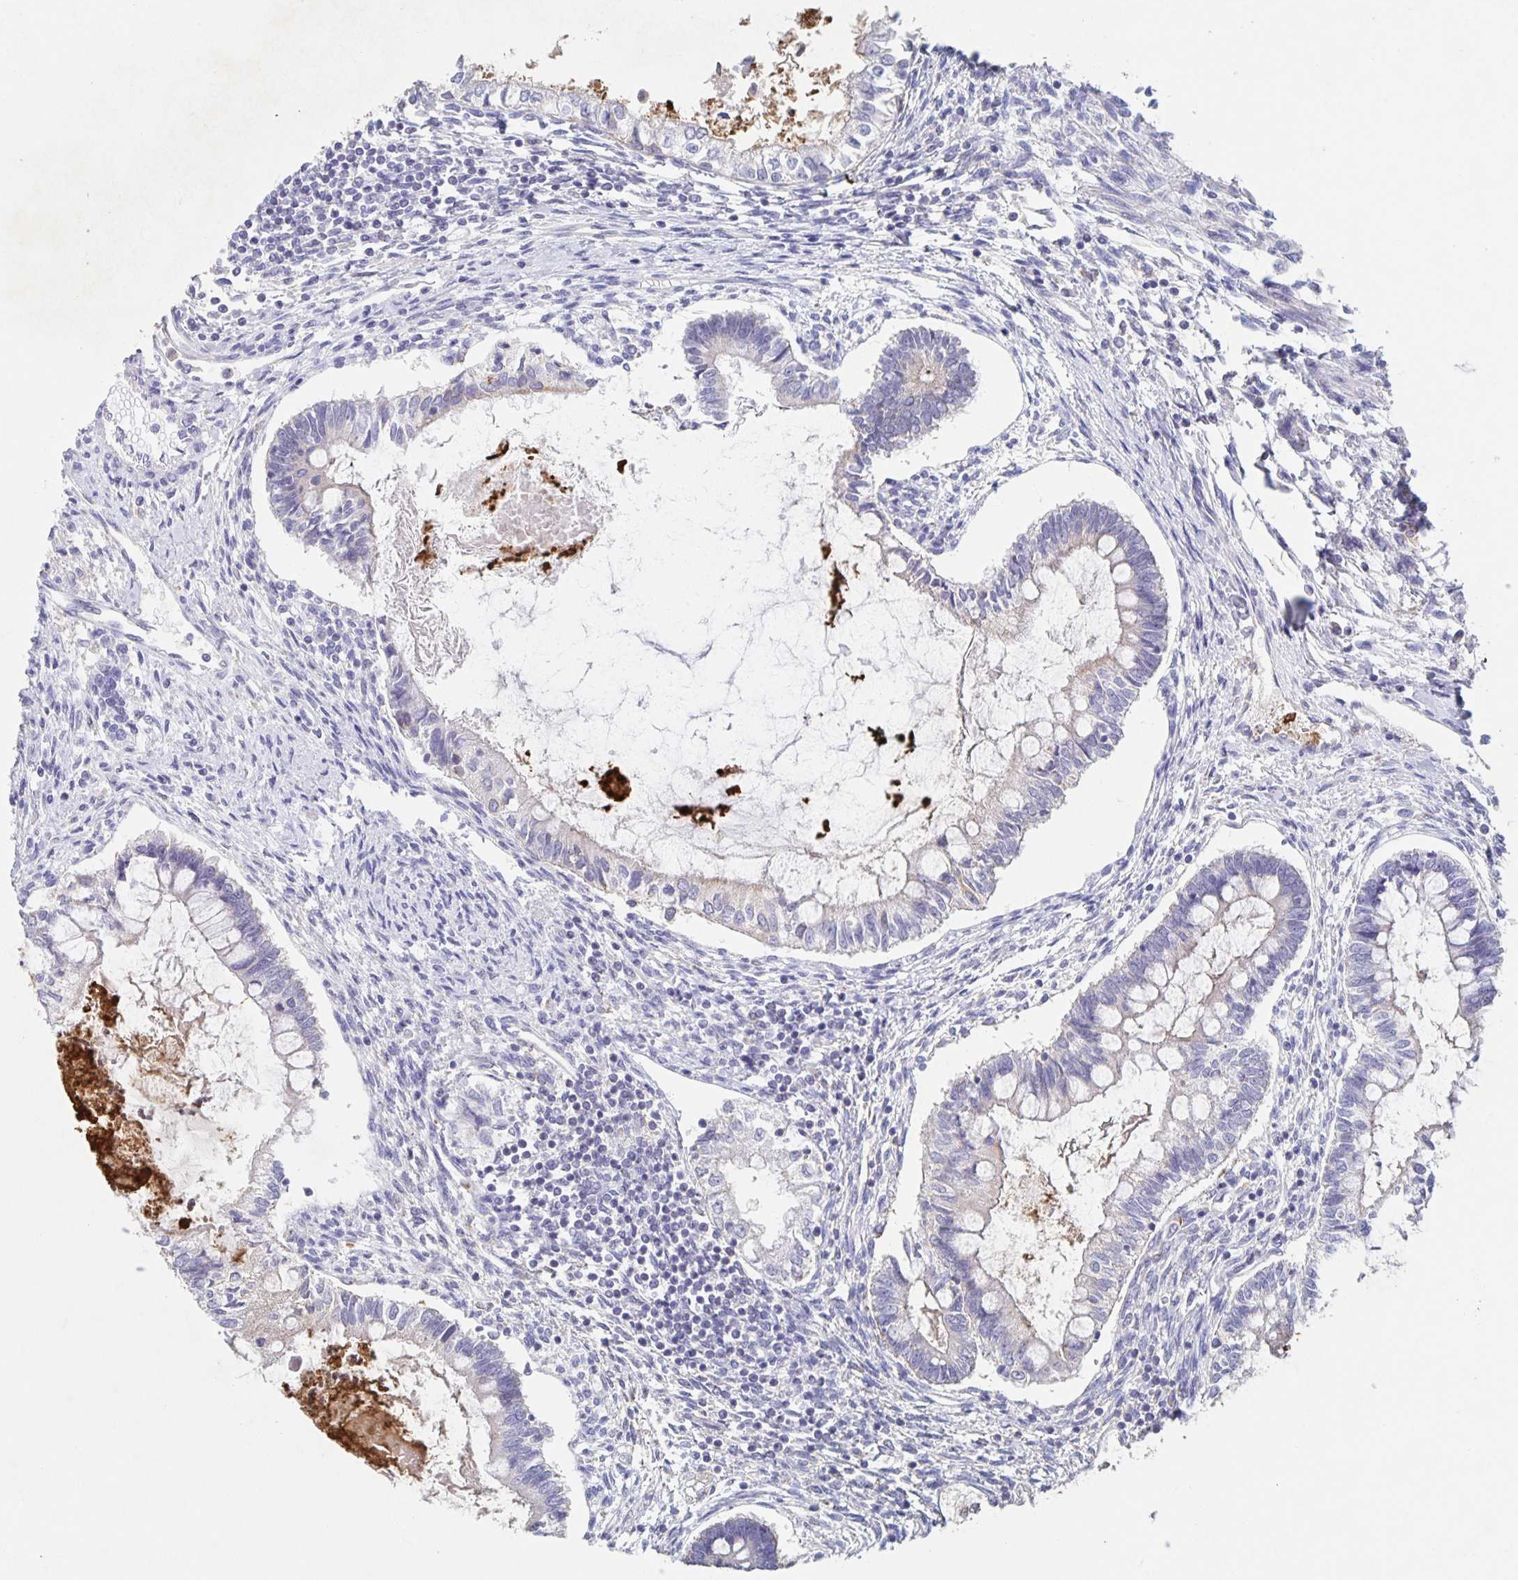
{"staining": {"intensity": "negative", "quantity": "none", "location": "none"}, "tissue": "testis cancer", "cell_type": "Tumor cells", "image_type": "cancer", "snomed": [{"axis": "morphology", "description": "Carcinoma, Embryonal, NOS"}, {"axis": "topography", "description": "Testis"}], "caption": "Tumor cells are negative for brown protein staining in testis embryonal carcinoma.", "gene": "CDC42BPG", "patient": {"sex": "male", "age": 37}}